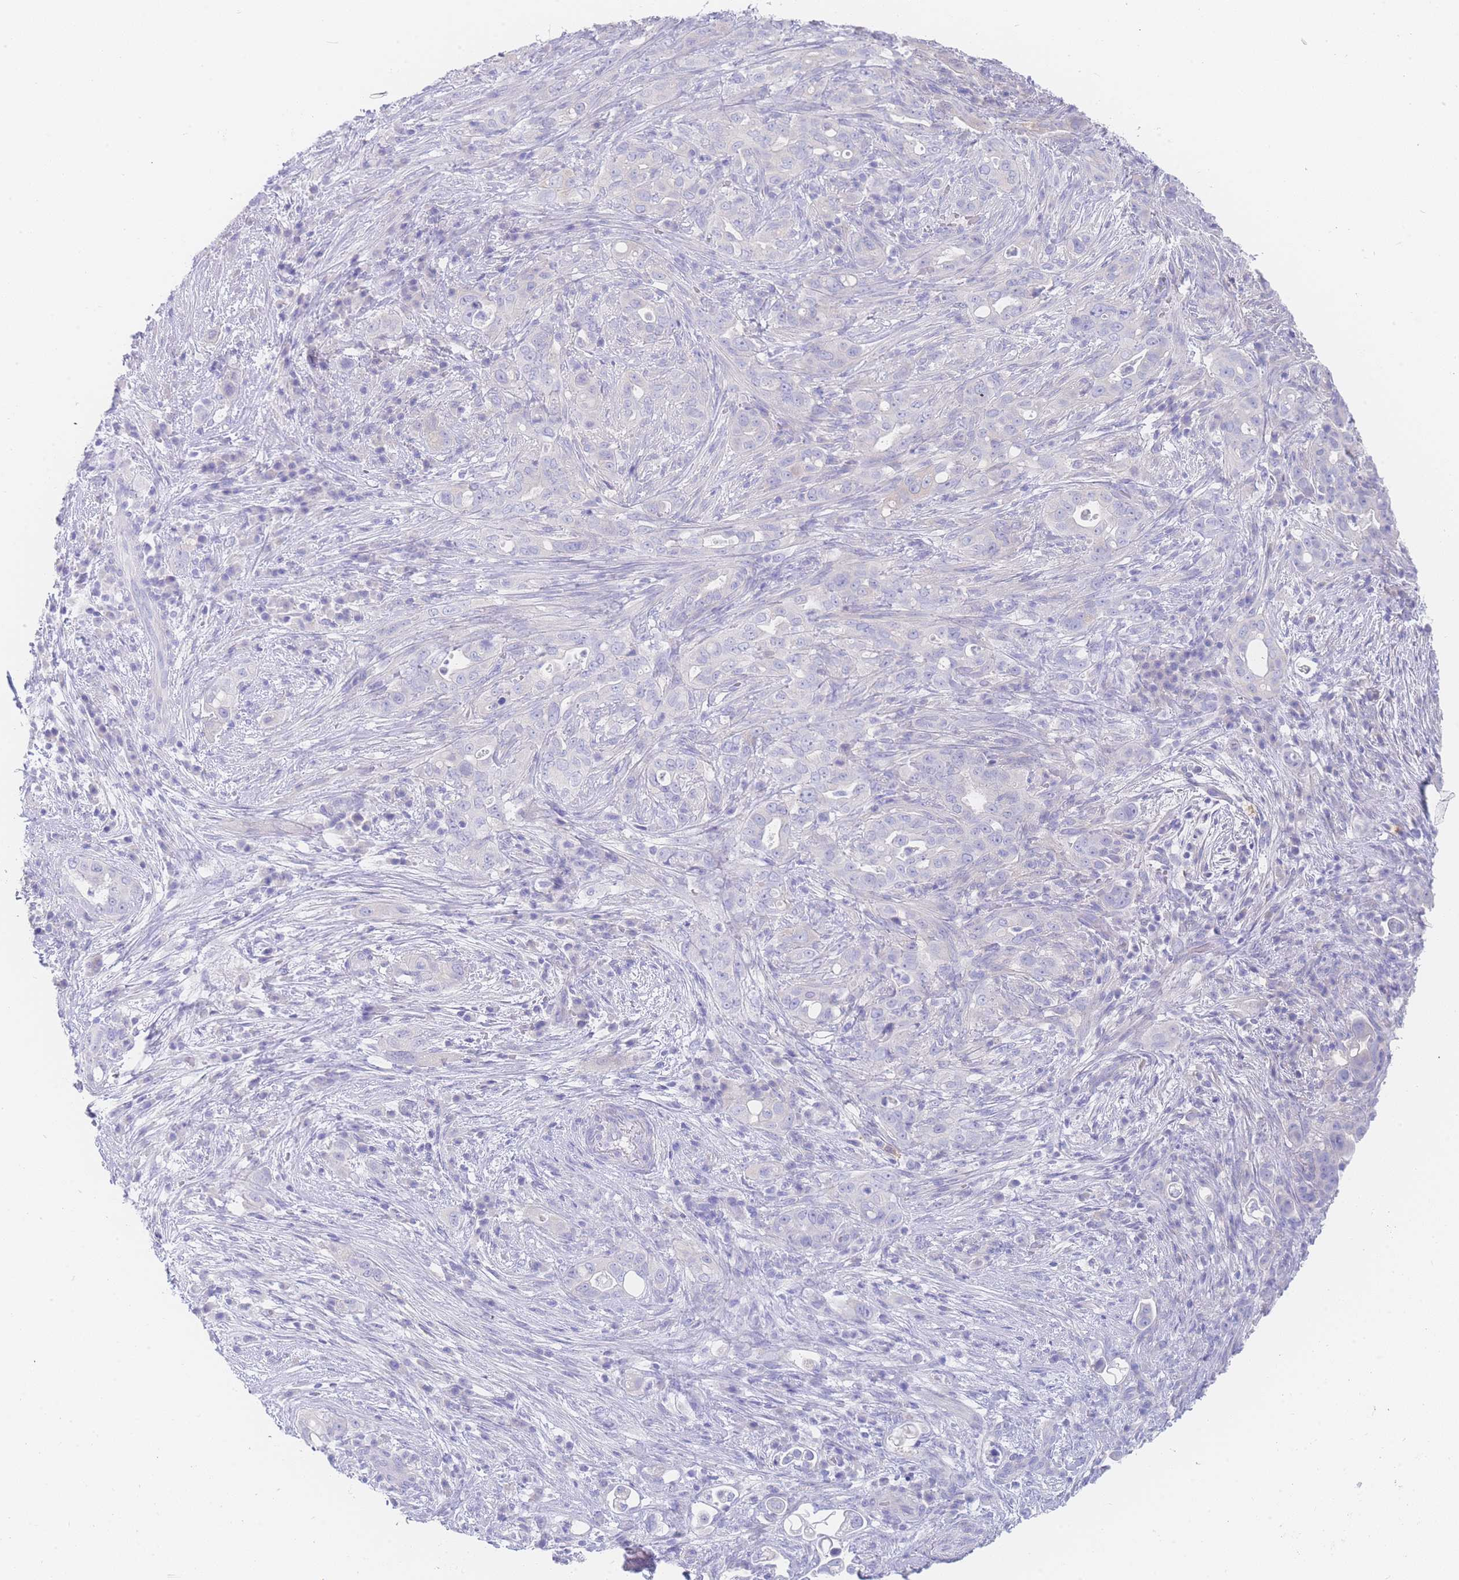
{"staining": {"intensity": "negative", "quantity": "none", "location": "none"}, "tissue": "pancreatic cancer", "cell_type": "Tumor cells", "image_type": "cancer", "snomed": [{"axis": "morphology", "description": "Normal tissue, NOS"}, {"axis": "morphology", "description": "Adenocarcinoma, NOS"}, {"axis": "topography", "description": "Lymph node"}, {"axis": "topography", "description": "Pancreas"}], "caption": "DAB immunohistochemical staining of human pancreatic cancer shows no significant staining in tumor cells.", "gene": "LZTFL1", "patient": {"sex": "female", "age": 67}}